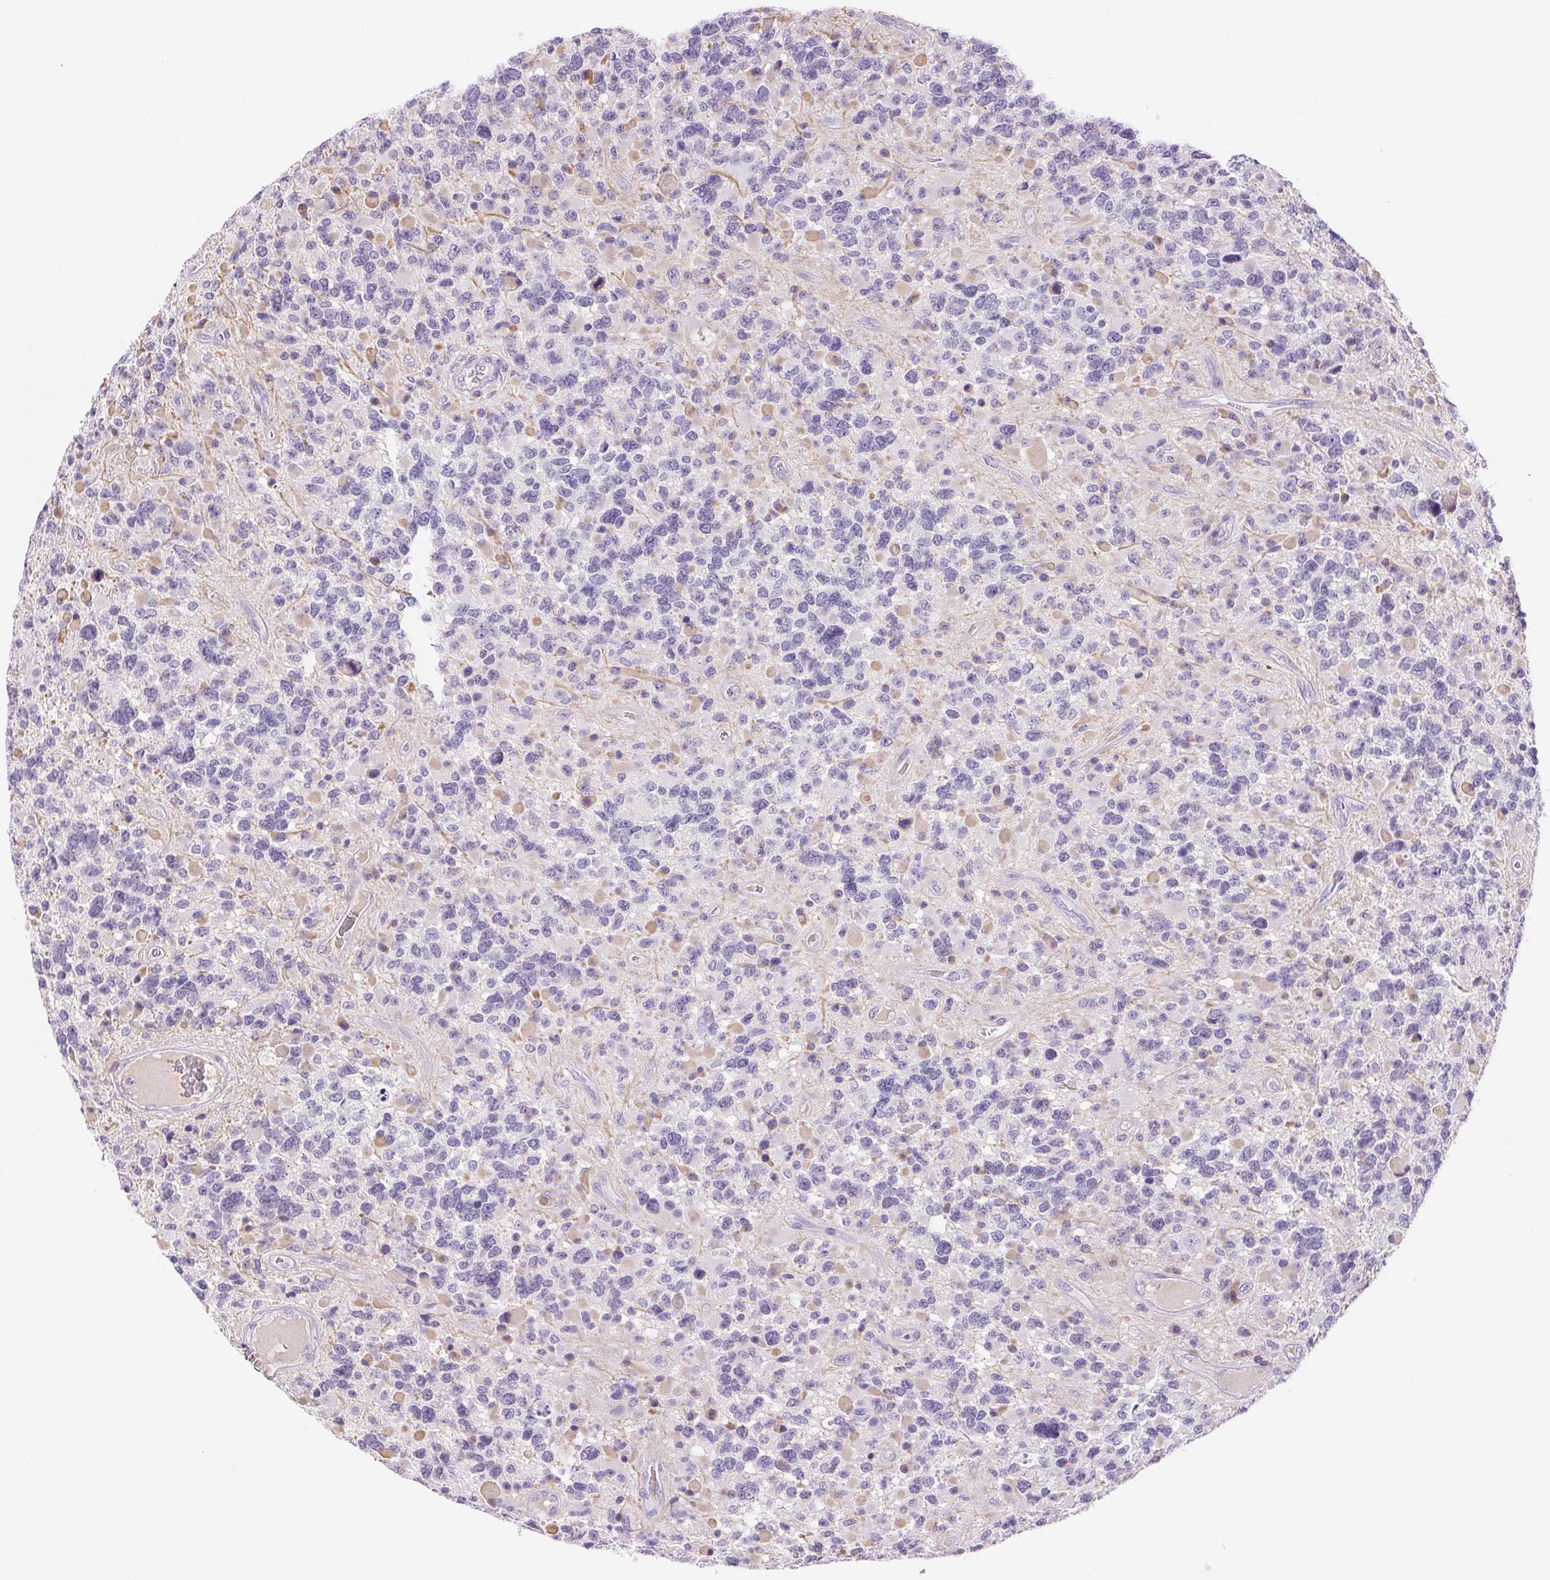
{"staining": {"intensity": "negative", "quantity": "none", "location": "none"}, "tissue": "glioma", "cell_type": "Tumor cells", "image_type": "cancer", "snomed": [{"axis": "morphology", "description": "Glioma, malignant, High grade"}, {"axis": "topography", "description": "Brain"}], "caption": "IHC of human glioma shows no expression in tumor cells.", "gene": "IFIT1B", "patient": {"sex": "female", "age": 40}}